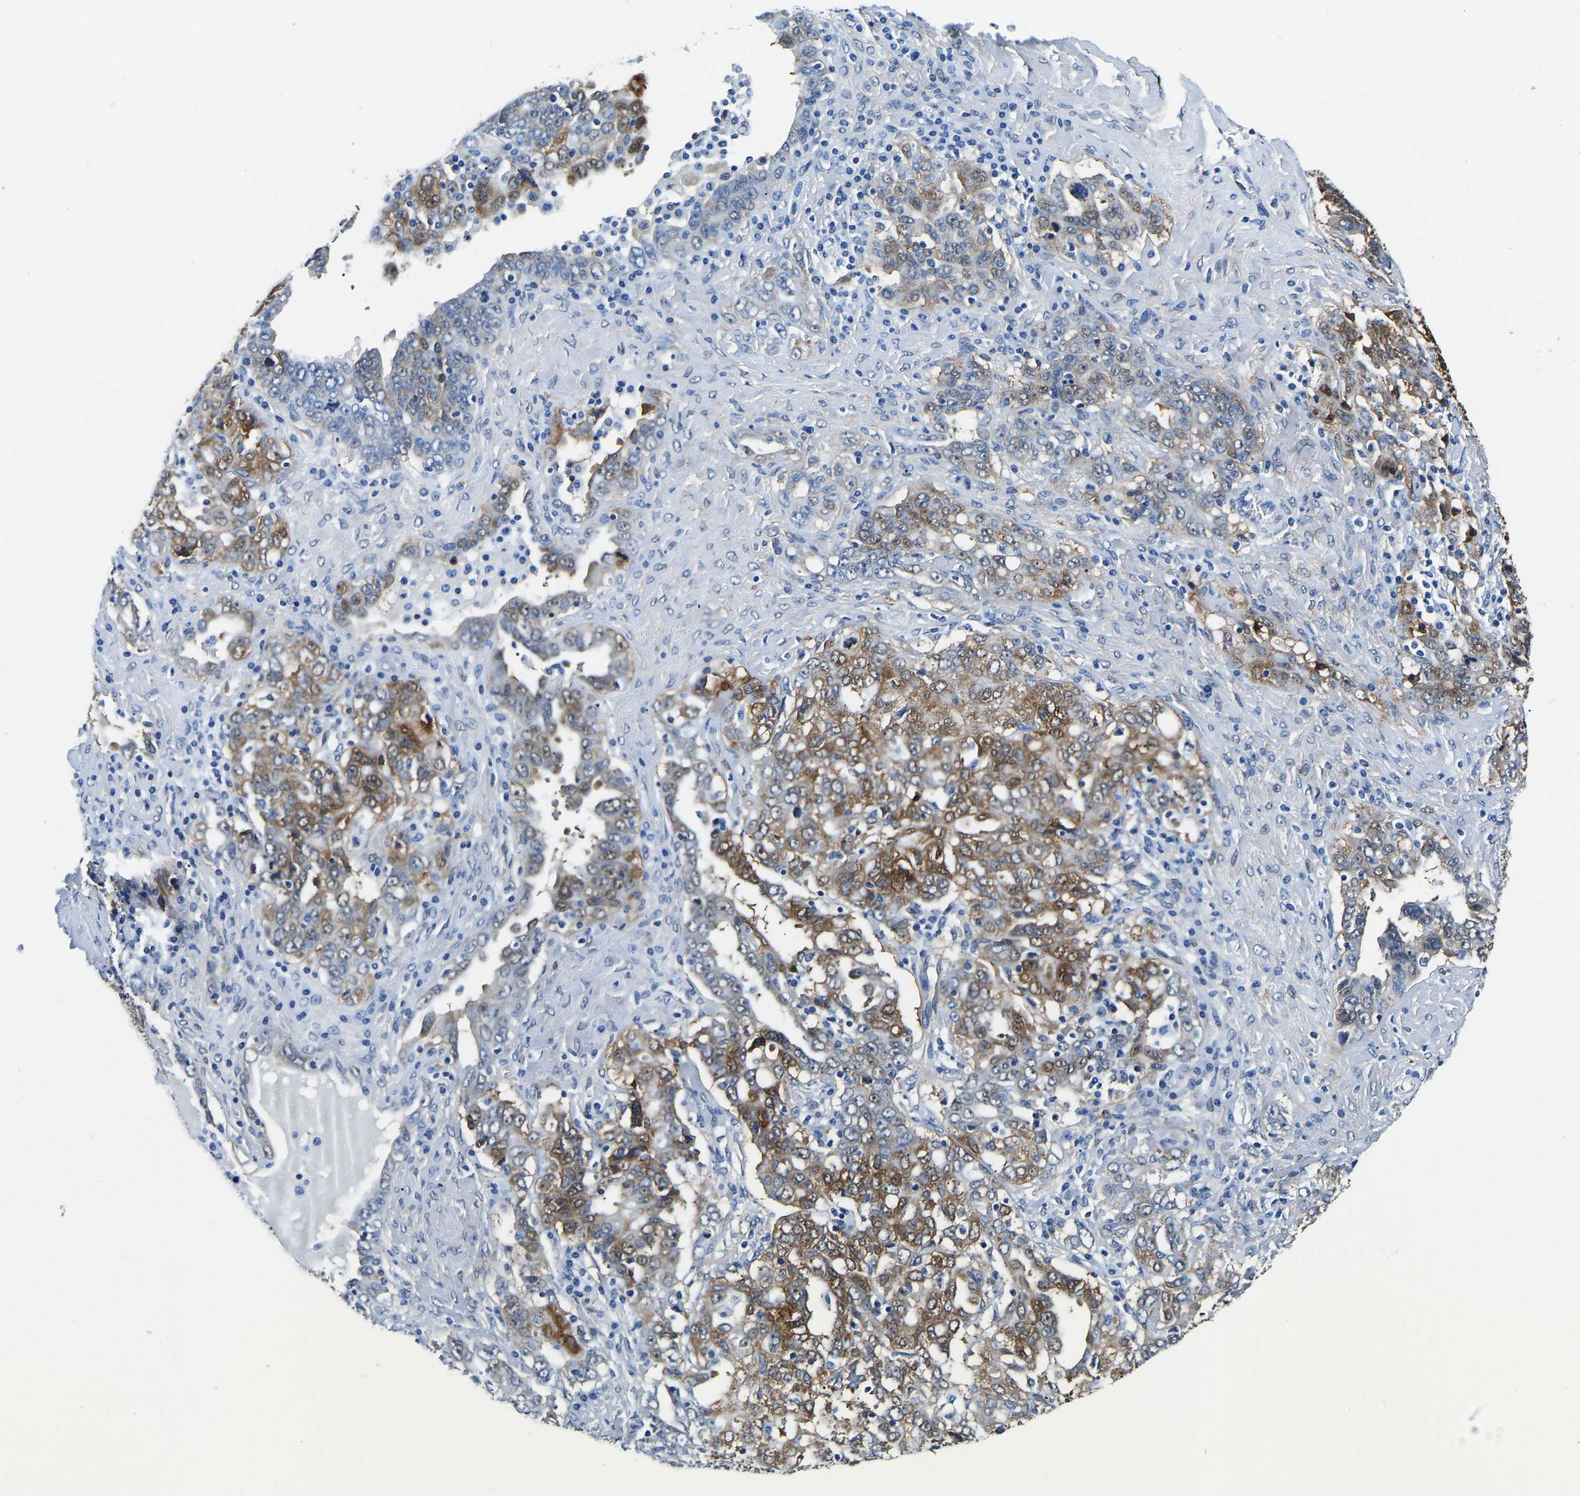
{"staining": {"intensity": "moderate", "quantity": "25%-75%", "location": "cytoplasmic/membranous,nuclear"}, "tissue": "ovarian cancer", "cell_type": "Tumor cells", "image_type": "cancer", "snomed": [{"axis": "morphology", "description": "Carcinoma, endometroid"}, {"axis": "topography", "description": "Ovary"}], "caption": "IHC staining of ovarian cancer, which reveals medium levels of moderate cytoplasmic/membranous and nuclear positivity in about 25%-75% of tumor cells indicating moderate cytoplasmic/membranous and nuclear protein staining. The staining was performed using DAB (brown) for protein detection and nuclei were counterstained in hematoxylin (blue).", "gene": "S100A13", "patient": {"sex": "female", "age": 62}}